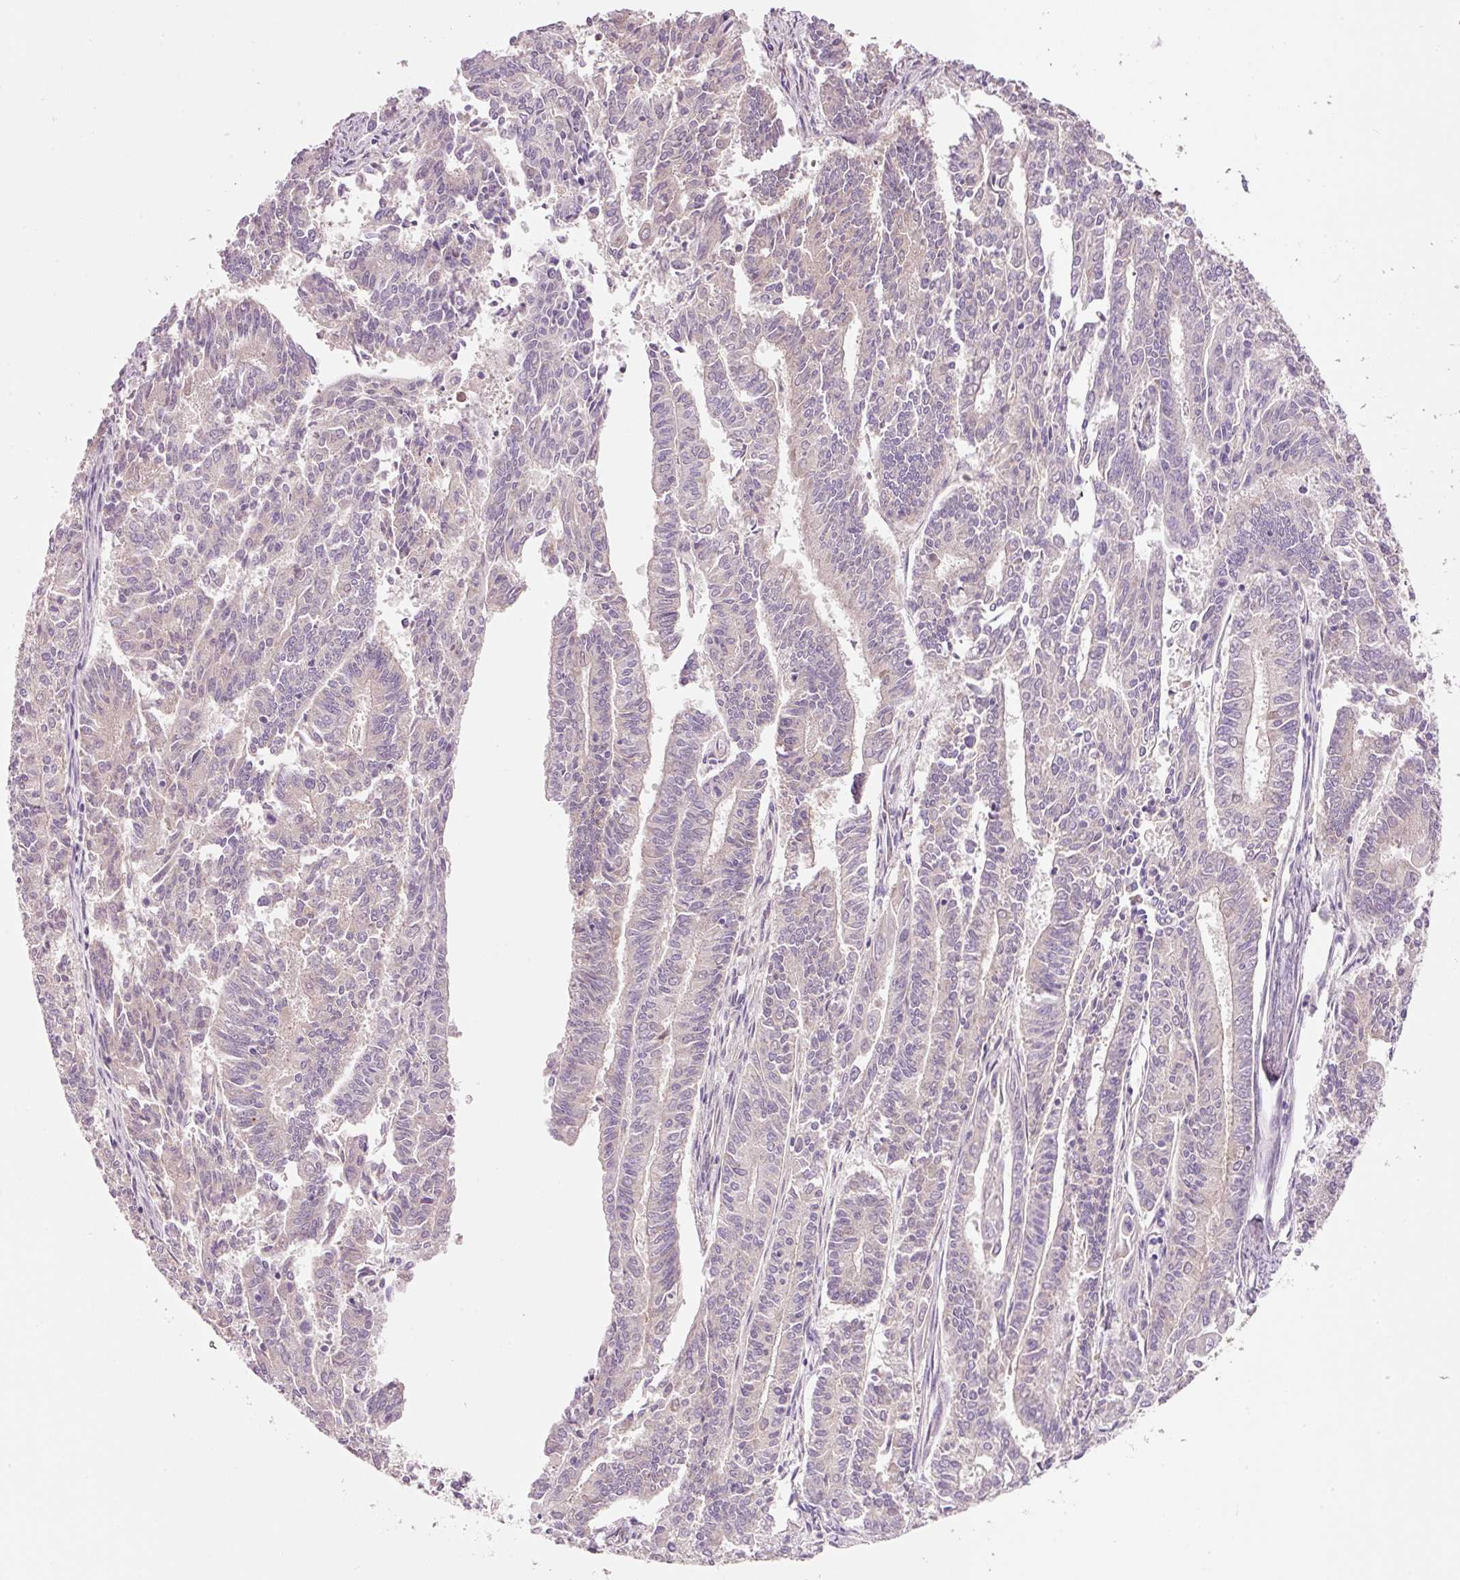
{"staining": {"intensity": "negative", "quantity": "none", "location": "none"}, "tissue": "endometrial cancer", "cell_type": "Tumor cells", "image_type": "cancer", "snomed": [{"axis": "morphology", "description": "Adenocarcinoma, NOS"}, {"axis": "topography", "description": "Endometrium"}], "caption": "Protein analysis of endometrial adenocarcinoma demonstrates no significant staining in tumor cells. (Immunohistochemistry, brightfield microscopy, high magnification).", "gene": "TENT5C", "patient": {"sex": "female", "age": 59}}